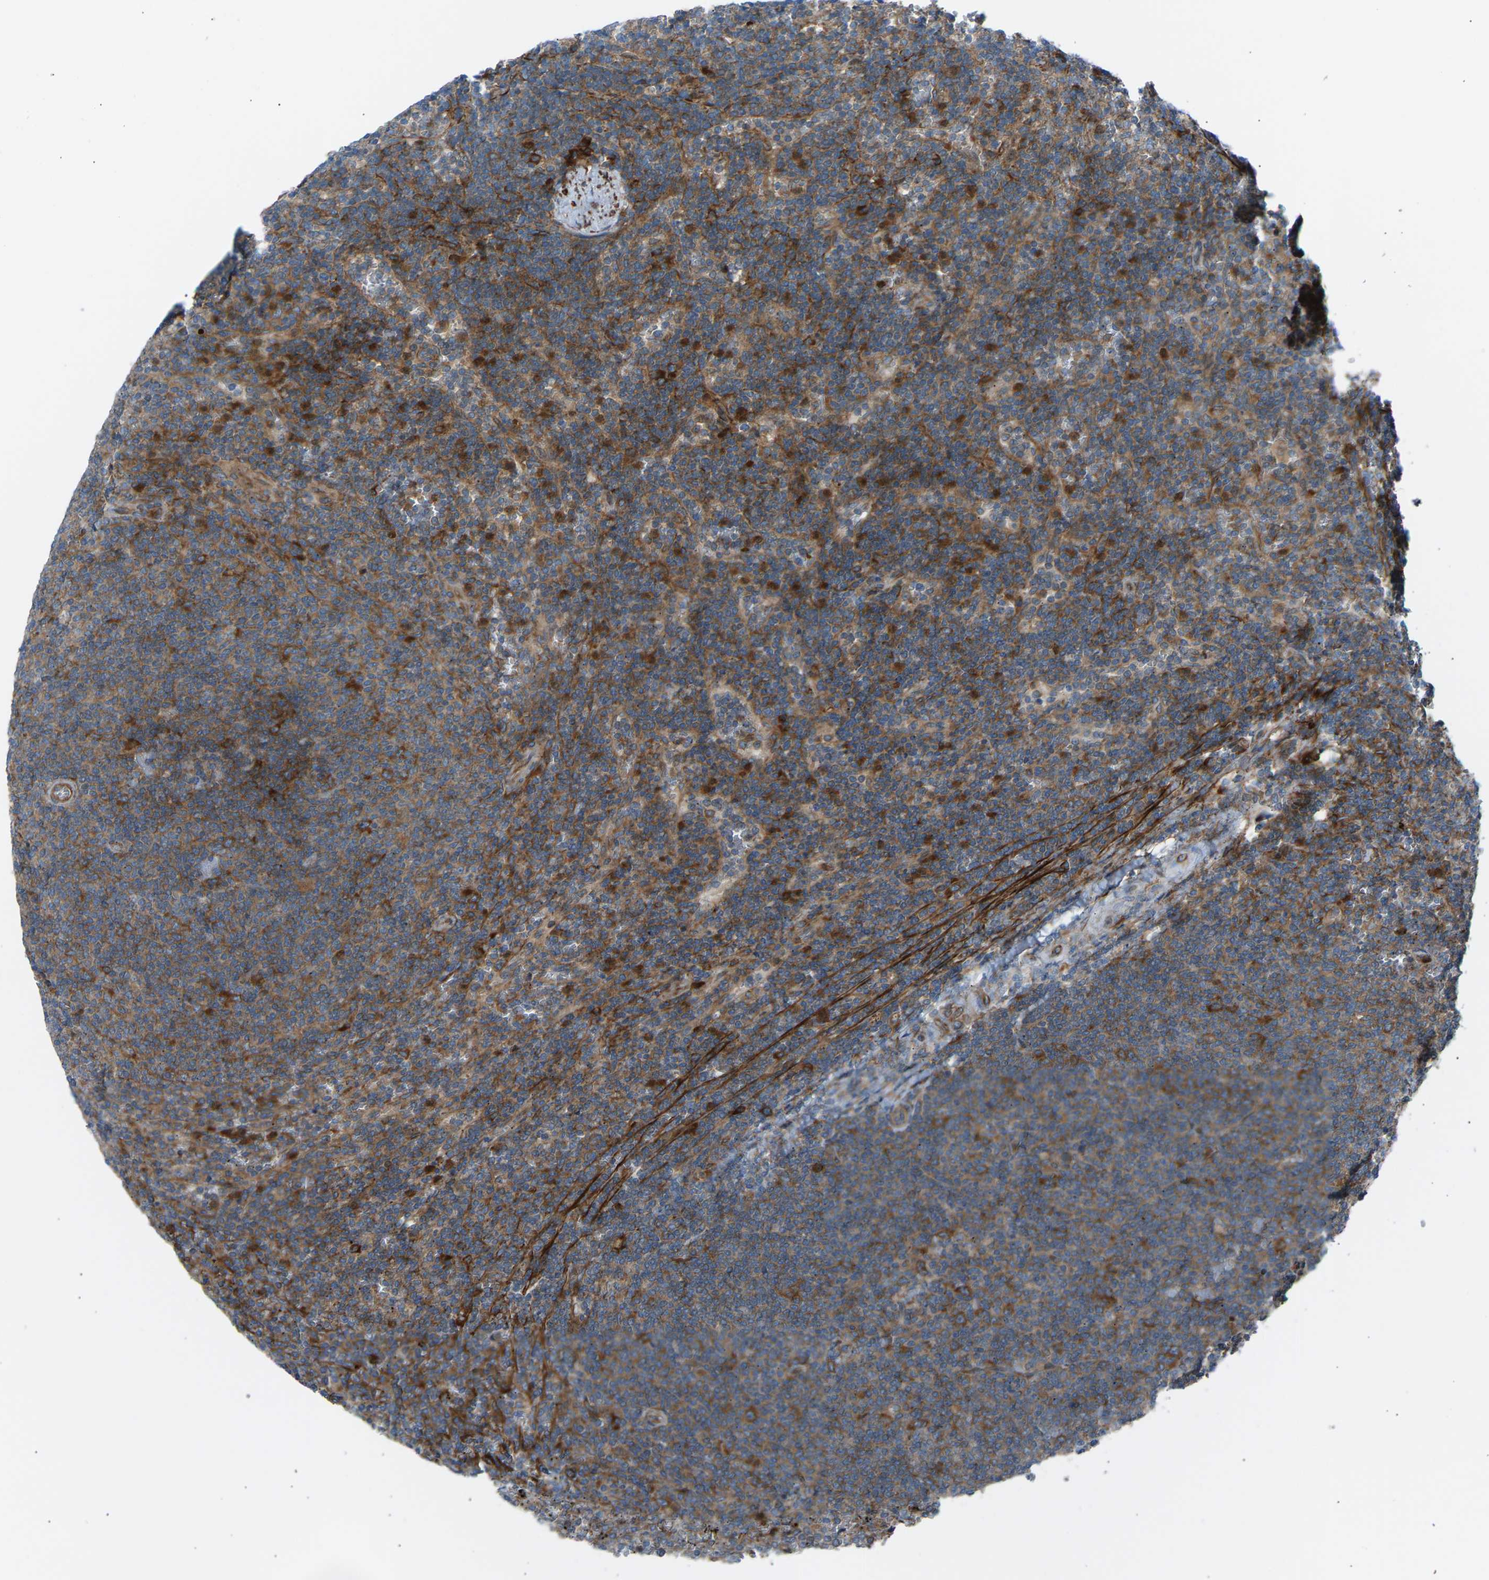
{"staining": {"intensity": "moderate", "quantity": ">75%", "location": "cytoplasmic/membranous"}, "tissue": "lymphoma", "cell_type": "Tumor cells", "image_type": "cancer", "snomed": [{"axis": "morphology", "description": "Malignant lymphoma, non-Hodgkin's type, Low grade"}, {"axis": "topography", "description": "Spleen"}], "caption": "Low-grade malignant lymphoma, non-Hodgkin's type was stained to show a protein in brown. There is medium levels of moderate cytoplasmic/membranous staining in approximately >75% of tumor cells.", "gene": "VPS41", "patient": {"sex": "female", "age": 50}}